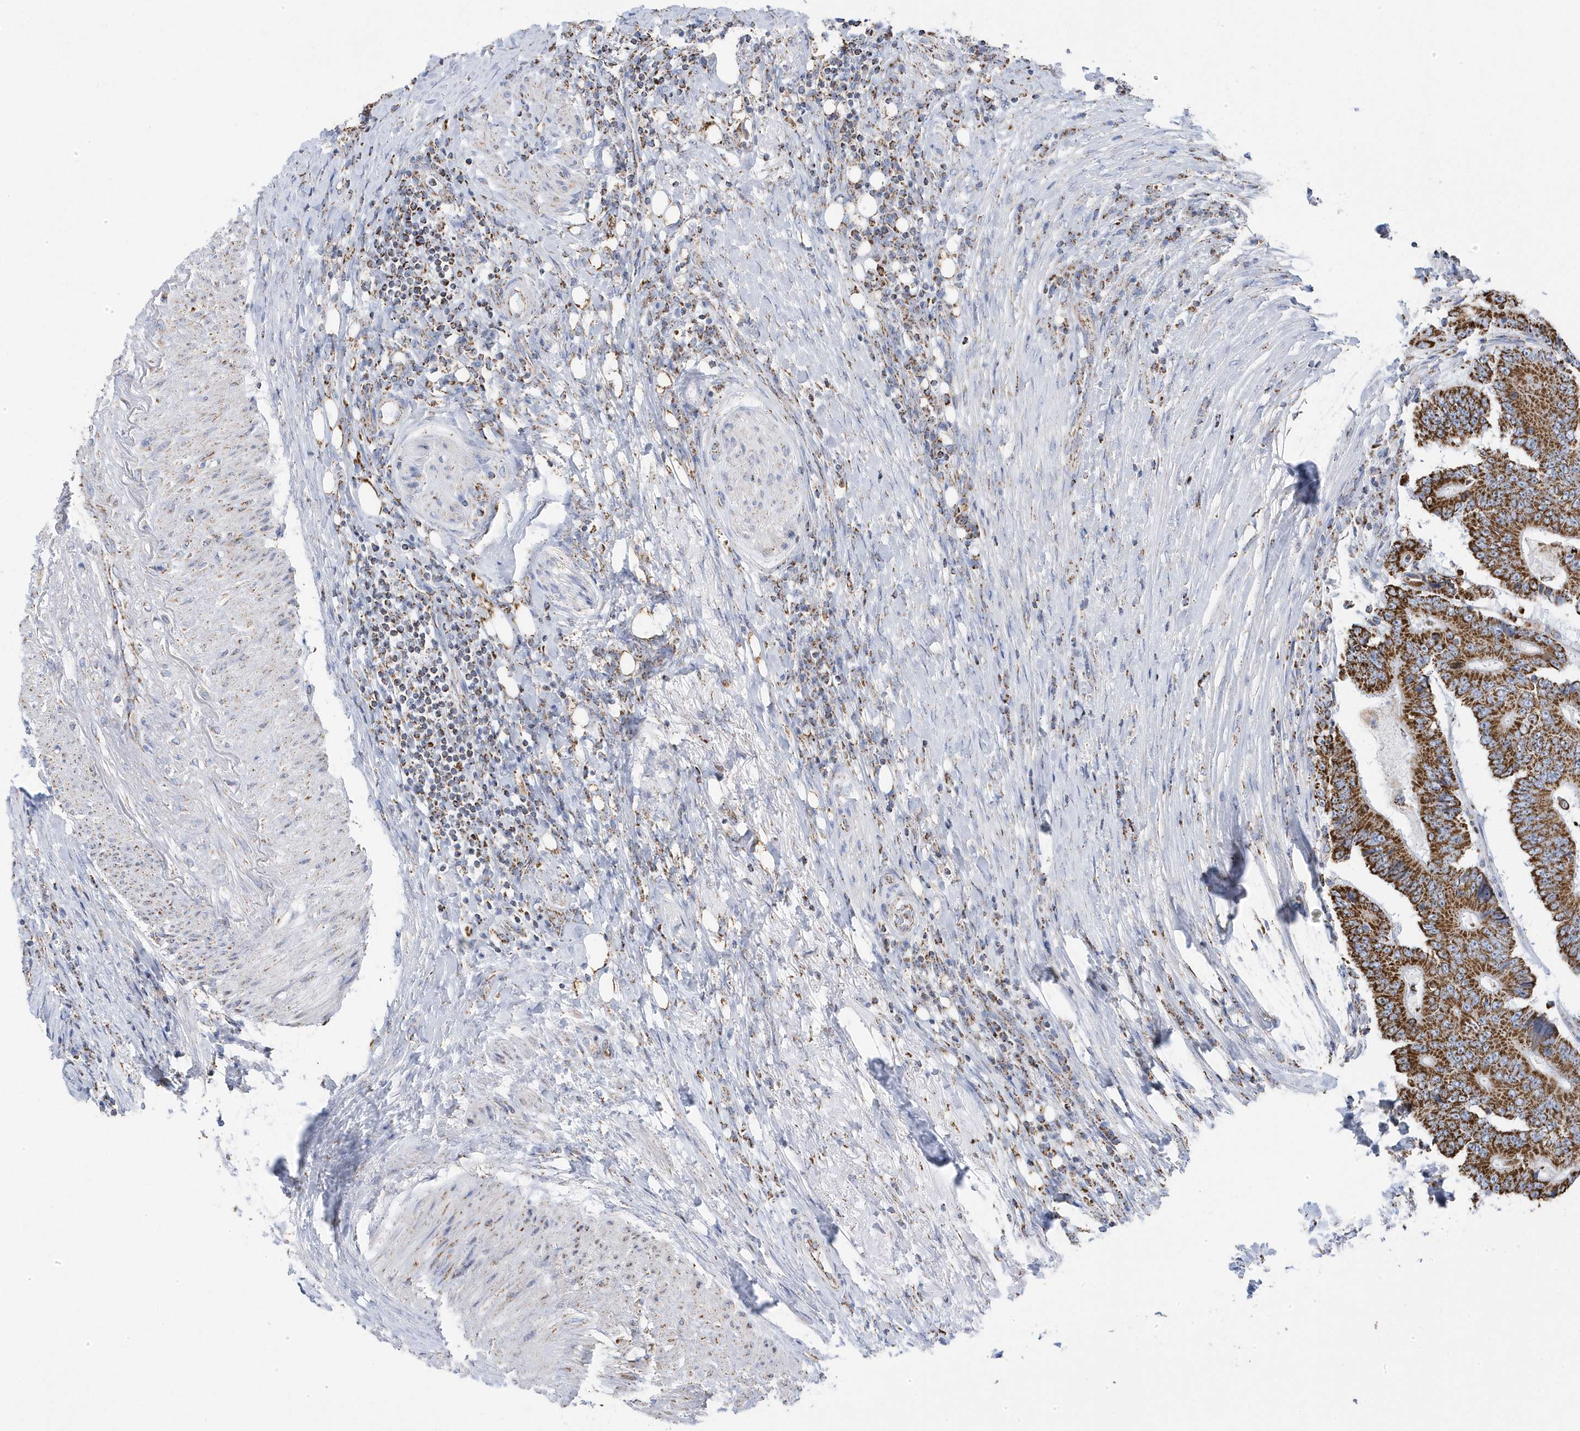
{"staining": {"intensity": "strong", "quantity": ">75%", "location": "cytoplasmic/membranous"}, "tissue": "colorectal cancer", "cell_type": "Tumor cells", "image_type": "cancer", "snomed": [{"axis": "morphology", "description": "Adenocarcinoma, NOS"}, {"axis": "topography", "description": "Colon"}], "caption": "Human colorectal cancer (adenocarcinoma) stained with a brown dye displays strong cytoplasmic/membranous positive expression in about >75% of tumor cells.", "gene": "GTPBP8", "patient": {"sex": "male", "age": 83}}